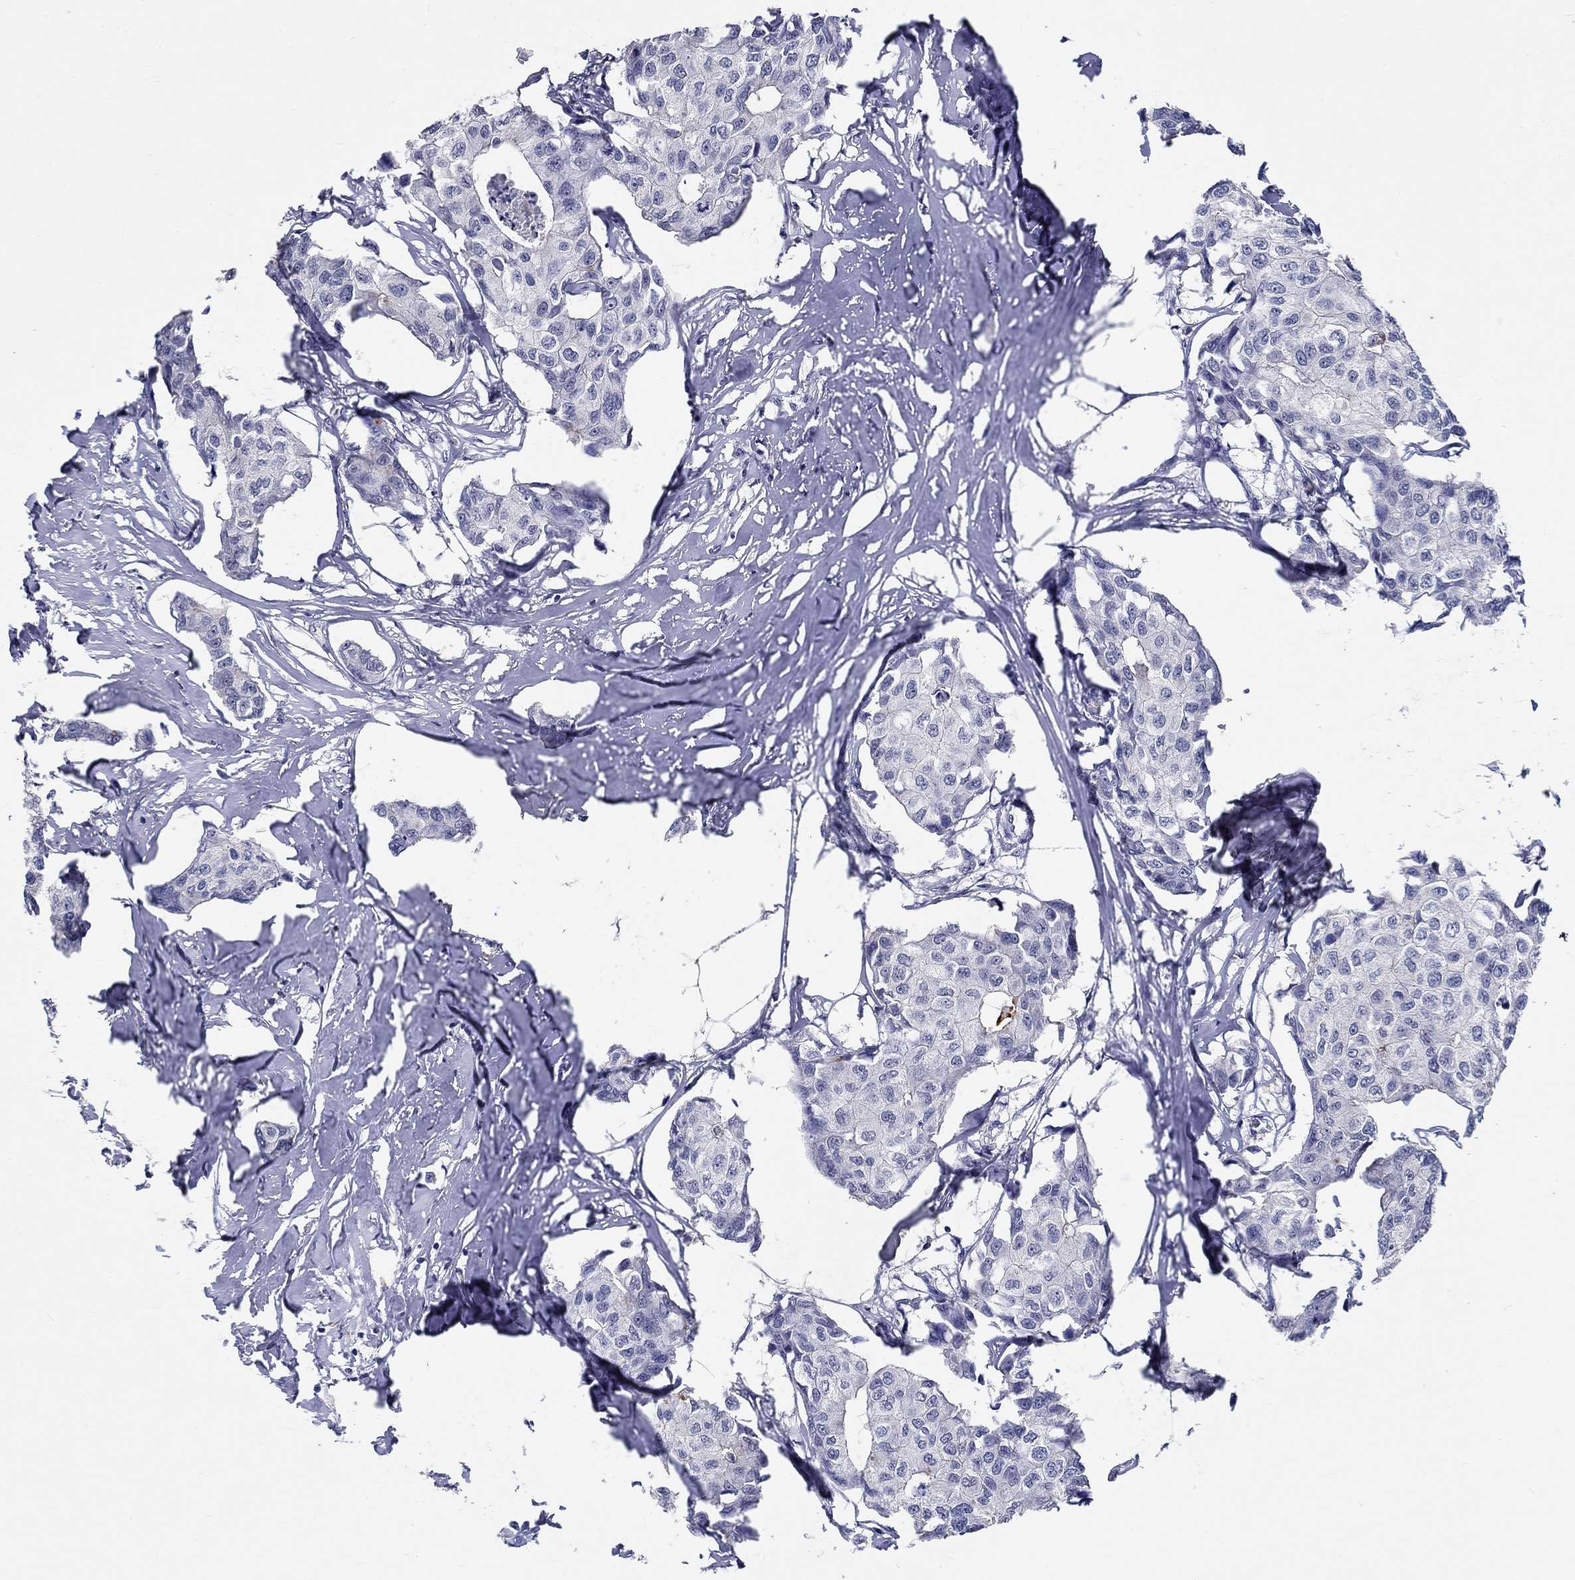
{"staining": {"intensity": "negative", "quantity": "none", "location": "none"}, "tissue": "breast cancer", "cell_type": "Tumor cells", "image_type": "cancer", "snomed": [{"axis": "morphology", "description": "Duct carcinoma"}, {"axis": "topography", "description": "Breast"}], "caption": "DAB (3,3'-diaminobenzidine) immunohistochemical staining of human breast cancer (invasive ductal carcinoma) demonstrates no significant expression in tumor cells.", "gene": "GRIN1", "patient": {"sex": "female", "age": 80}}